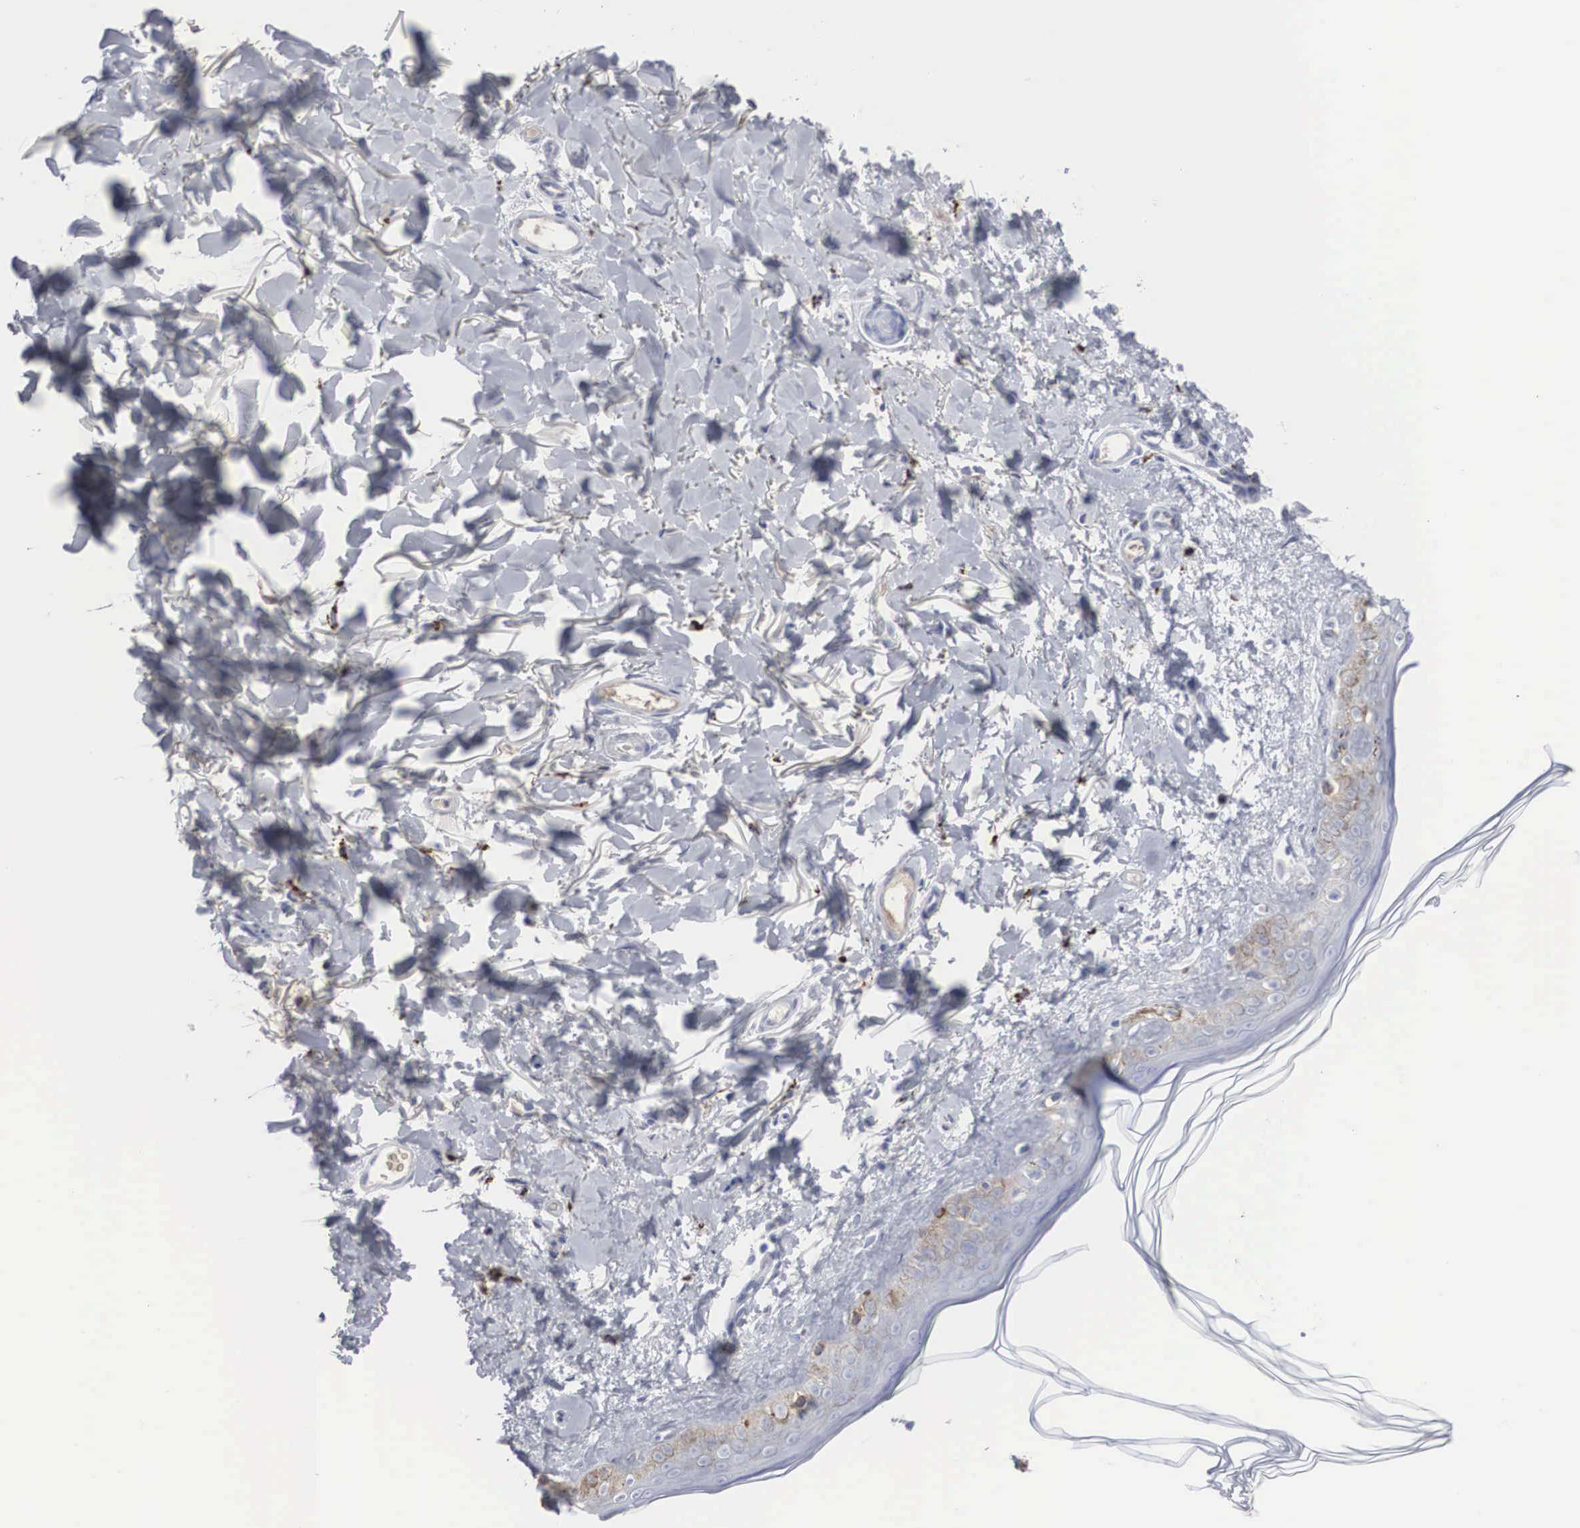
{"staining": {"intensity": "negative", "quantity": "none", "location": "none"}, "tissue": "skin", "cell_type": "Fibroblasts", "image_type": "normal", "snomed": [{"axis": "morphology", "description": "Normal tissue, NOS"}, {"axis": "topography", "description": "Skin"}], "caption": "A high-resolution micrograph shows immunohistochemistry (IHC) staining of benign skin, which shows no significant positivity in fibroblasts.", "gene": "LGALS3BP", "patient": {"sex": "female", "age": 56}}